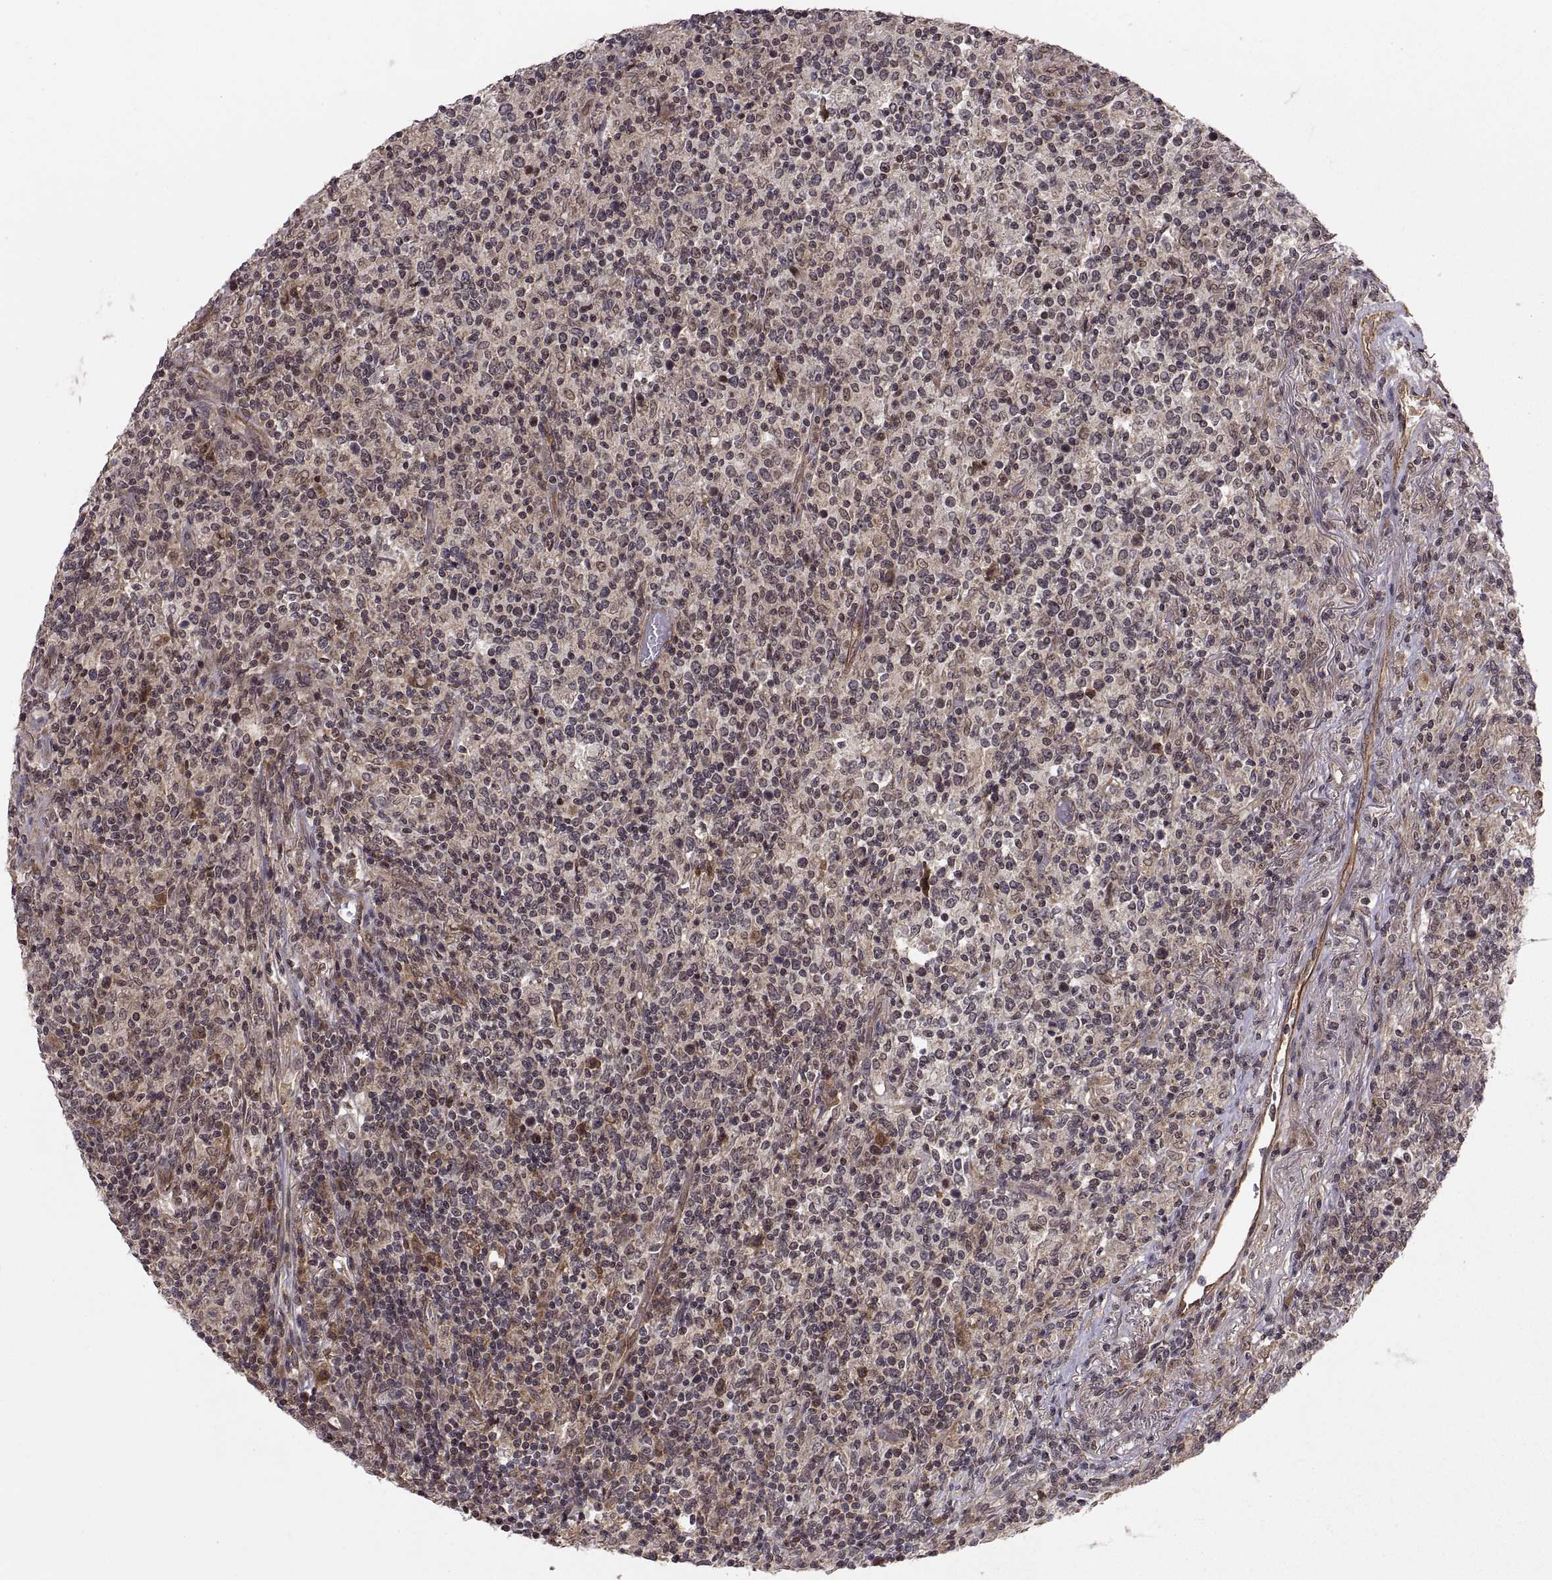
{"staining": {"intensity": "negative", "quantity": "none", "location": "none"}, "tissue": "lymphoma", "cell_type": "Tumor cells", "image_type": "cancer", "snomed": [{"axis": "morphology", "description": "Malignant lymphoma, non-Hodgkin's type, High grade"}, {"axis": "topography", "description": "Lung"}], "caption": "Histopathology image shows no protein staining in tumor cells of lymphoma tissue.", "gene": "ABL2", "patient": {"sex": "male", "age": 79}}